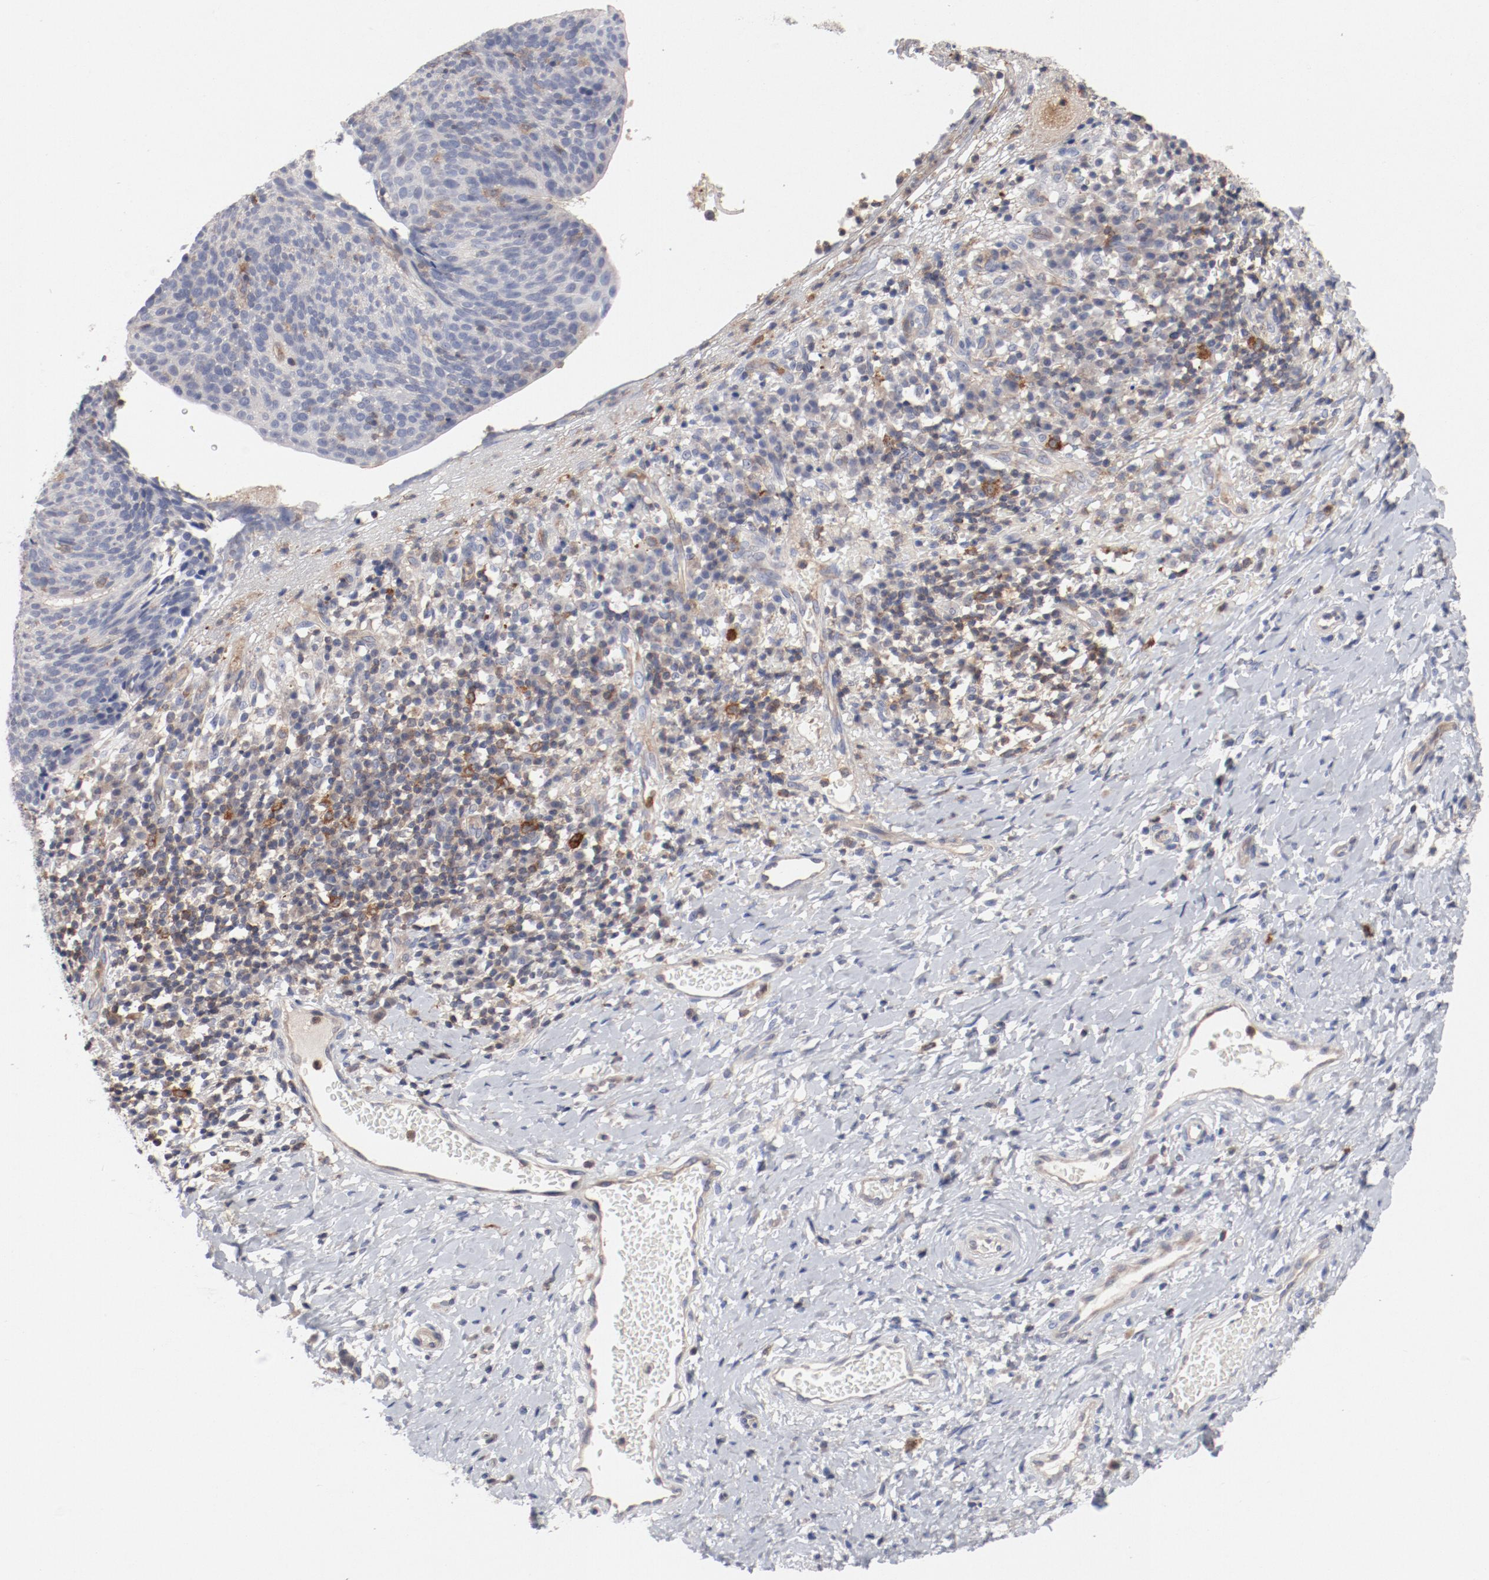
{"staining": {"intensity": "negative", "quantity": "none", "location": "none"}, "tissue": "cervical cancer", "cell_type": "Tumor cells", "image_type": "cancer", "snomed": [{"axis": "morphology", "description": "Normal tissue, NOS"}, {"axis": "morphology", "description": "Squamous cell carcinoma, NOS"}, {"axis": "topography", "description": "Cervix"}], "caption": "The histopathology image demonstrates no significant expression in tumor cells of squamous cell carcinoma (cervical).", "gene": "CBL", "patient": {"sex": "female", "age": 39}}